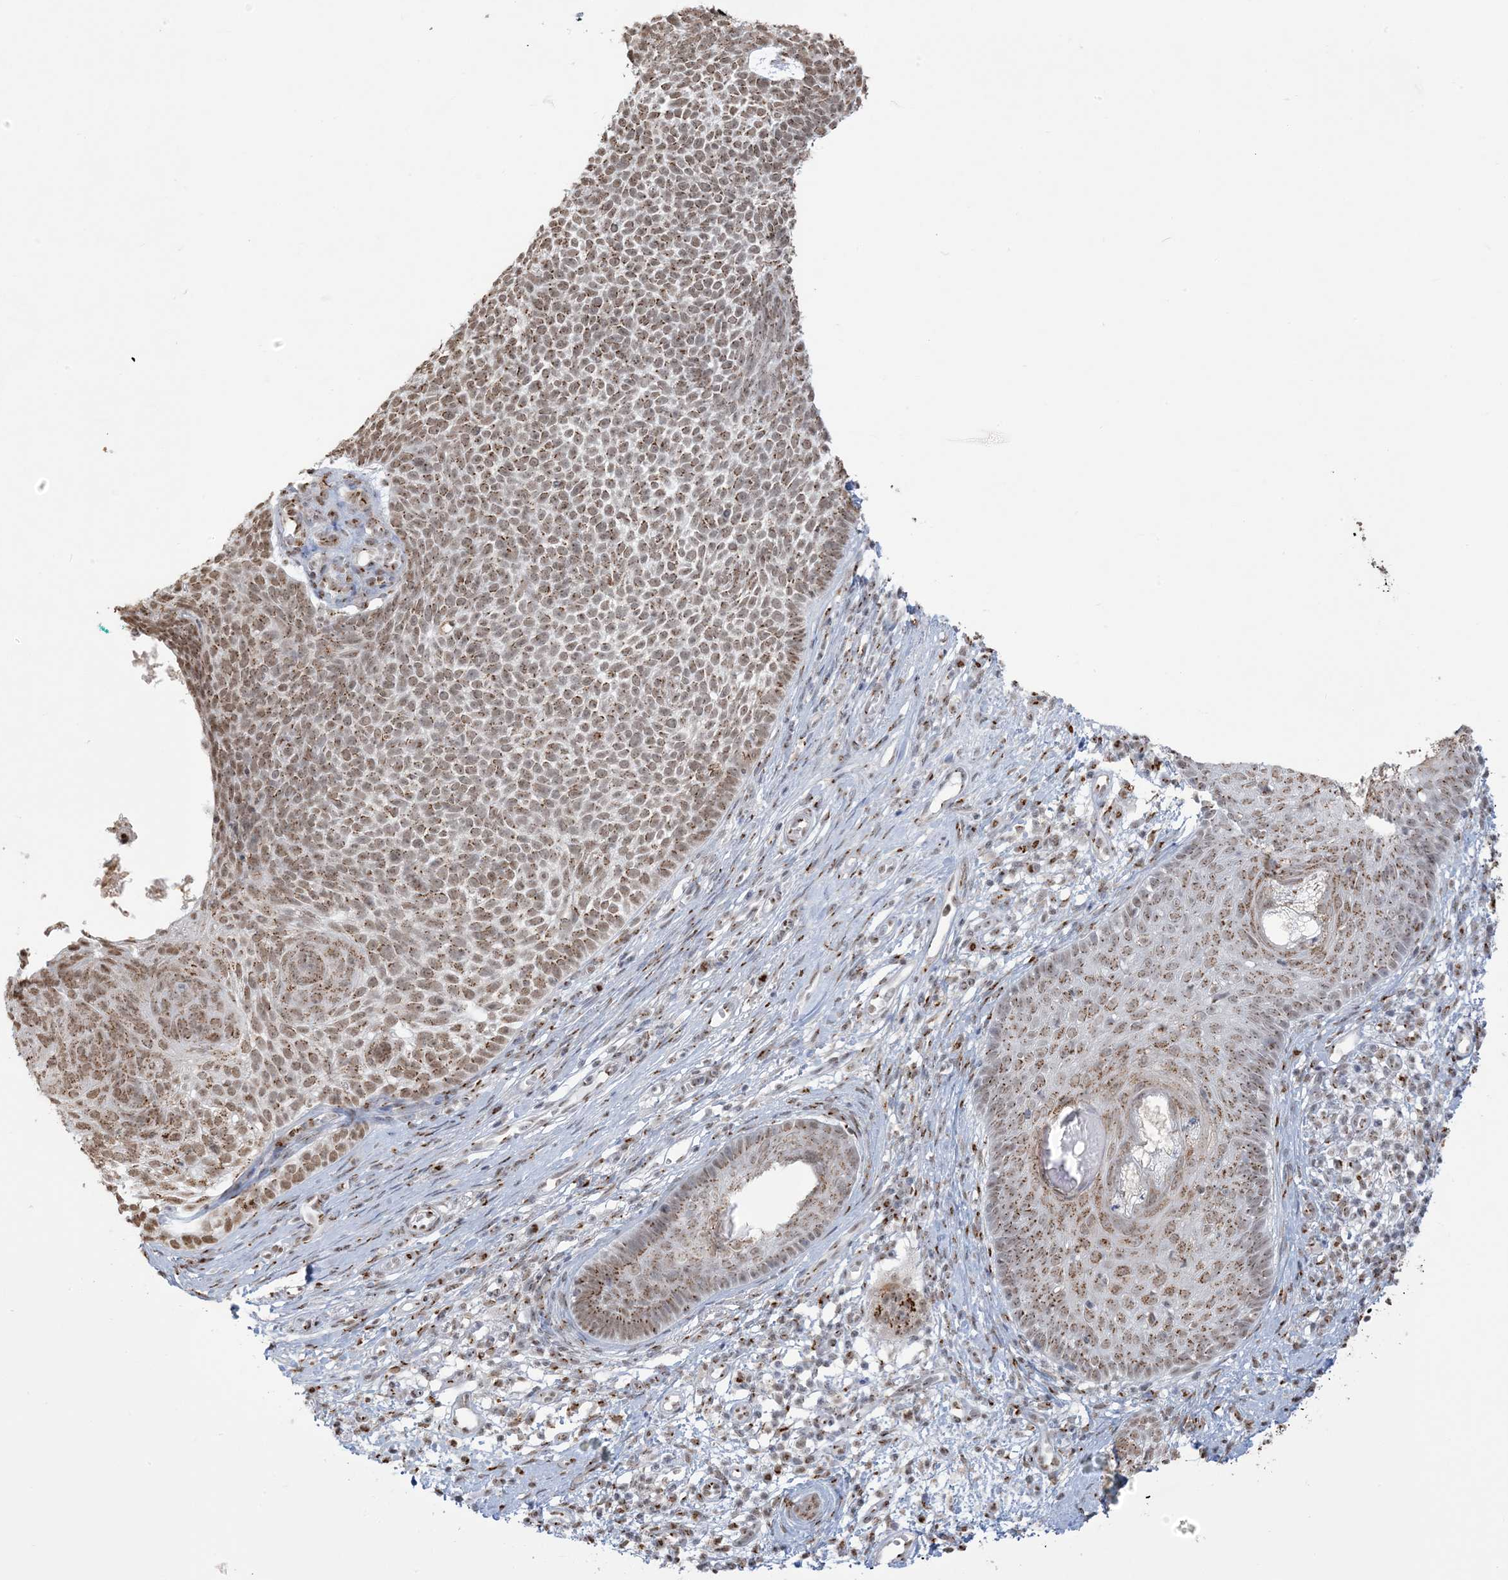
{"staining": {"intensity": "moderate", "quantity": ">75%", "location": "cytoplasmic/membranous,nuclear"}, "tissue": "skin cancer", "cell_type": "Tumor cells", "image_type": "cancer", "snomed": [{"axis": "morphology", "description": "Basal cell carcinoma"}, {"axis": "topography", "description": "Skin"}], "caption": "Skin cancer (basal cell carcinoma) was stained to show a protein in brown. There is medium levels of moderate cytoplasmic/membranous and nuclear positivity in about >75% of tumor cells.", "gene": "GPR107", "patient": {"sex": "female", "age": 81}}